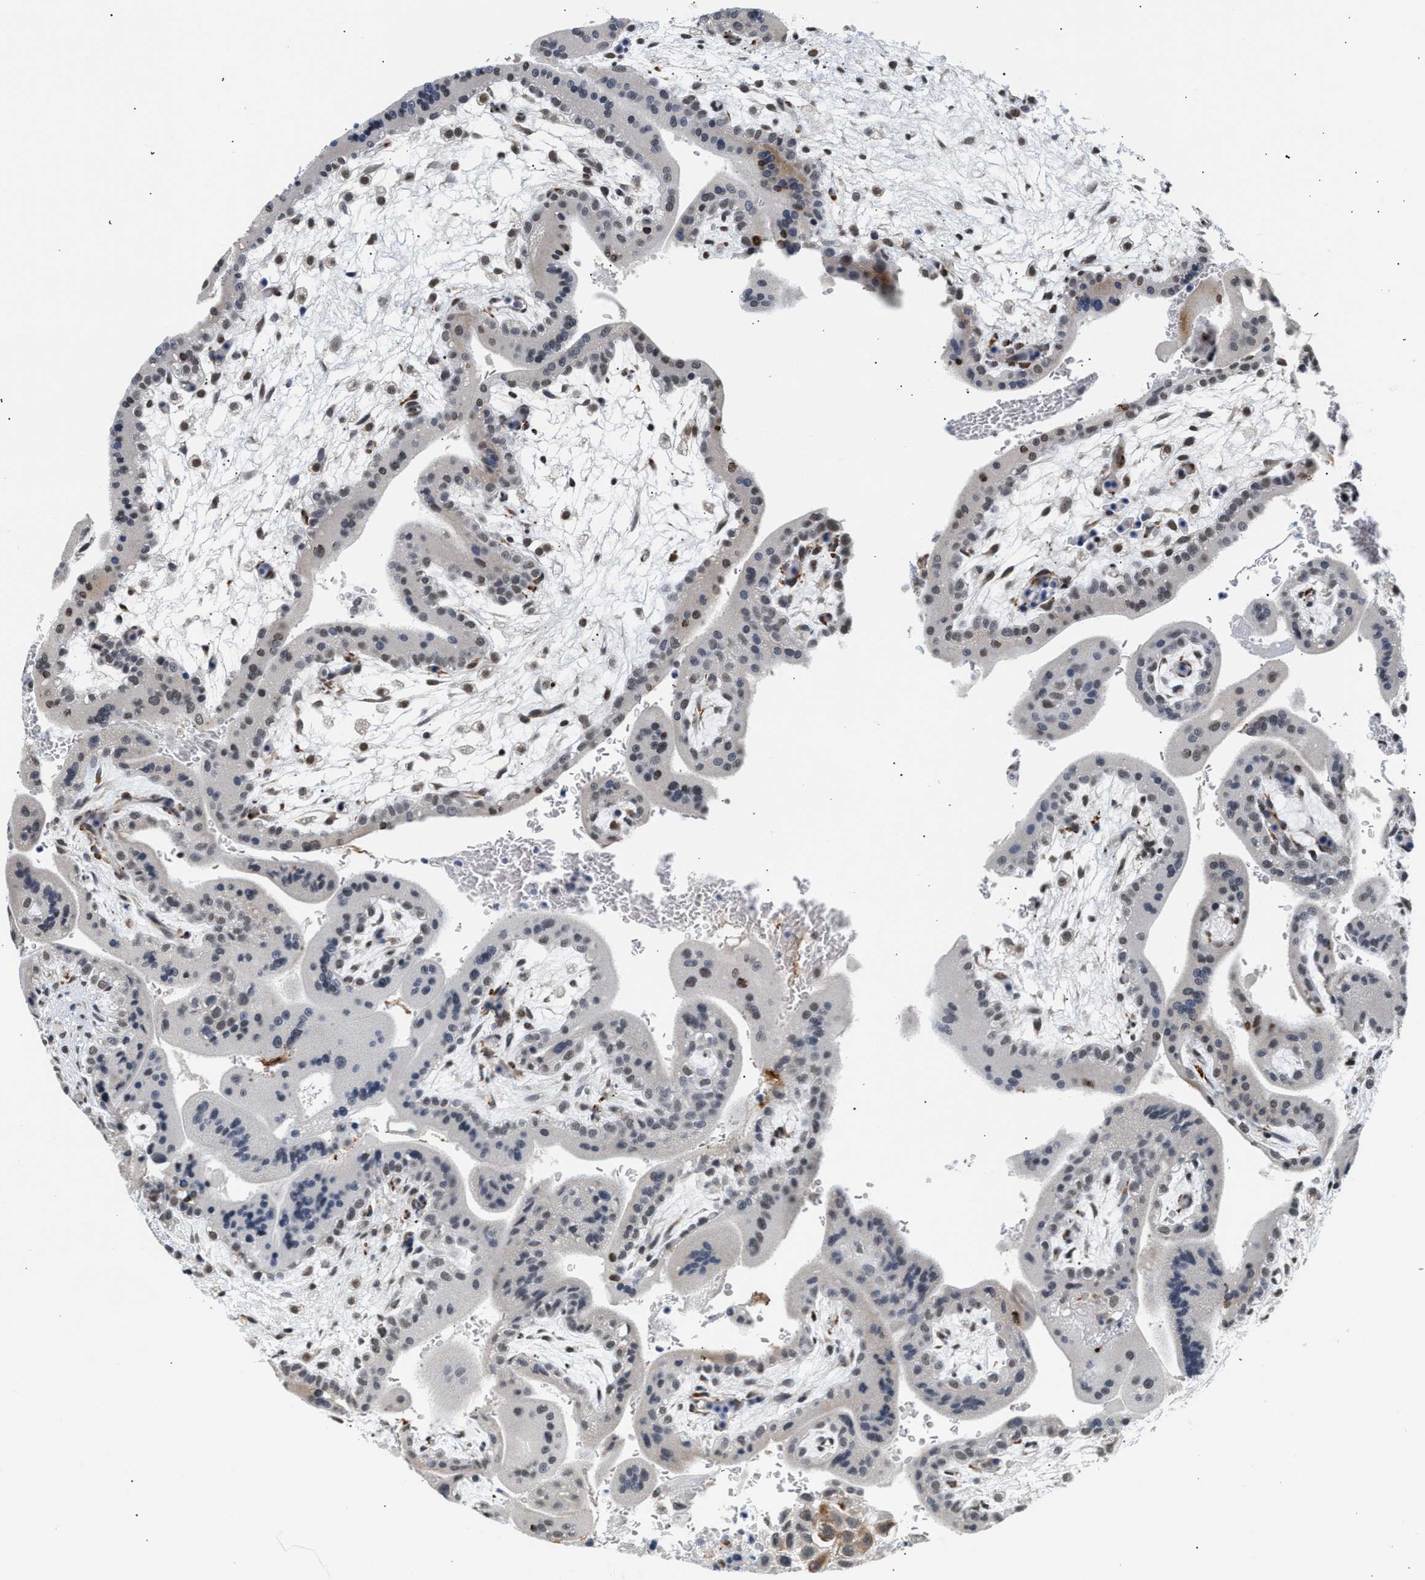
{"staining": {"intensity": "strong", "quantity": "25%-75%", "location": "cytoplasmic/membranous"}, "tissue": "placenta", "cell_type": "Decidual cells", "image_type": "normal", "snomed": [{"axis": "morphology", "description": "Normal tissue, NOS"}, {"axis": "topography", "description": "Placenta"}], "caption": "Protein expression analysis of normal human placenta reveals strong cytoplasmic/membranous expression in about 25%-75% of decidual cells. (DAB (3,3'-diaminobenzidine) IHC with brightfield microscopy, high magnification).", "gene": "THOC1", "patient": {"sex": "female", "age": 35}}